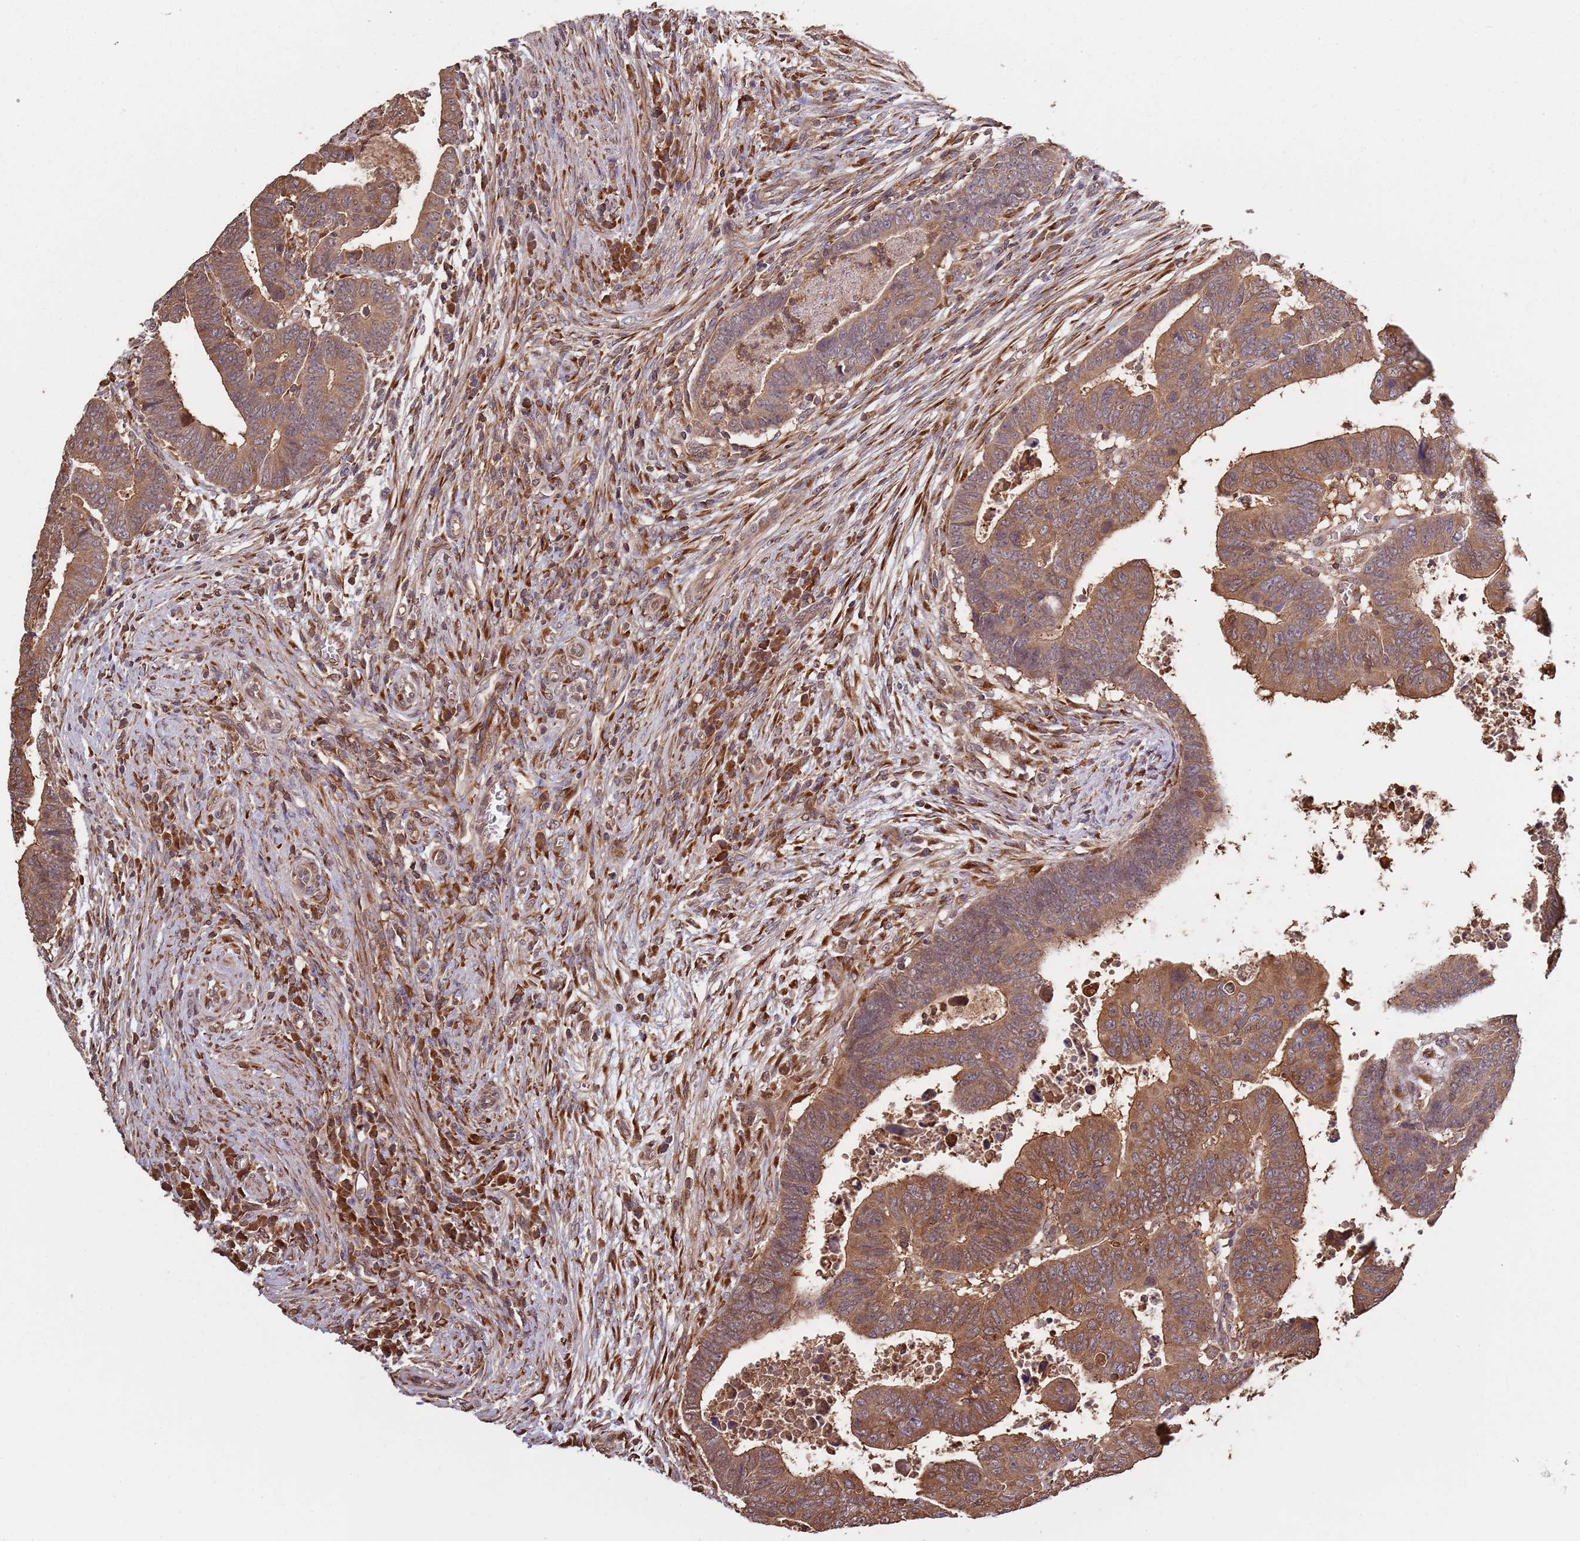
{"staining": {"intensity": "moderate", "quantity": ">75%", "location": "cytoplasmic/membranous"}, "tissue": "colorectal cancer", "cell_type": "Tumor cells", "image_type": "cancer", "snomed": [{"axis": "morphology", "description": "Normal tissue, NOS"}, {"axis": "morphology", "description": "Adenocarcinoma, NOS"}, {"axis": "topography", "description": "Rectum"}], "caption": "Immunohistochemistry of adenocarcinoma (colorectal) reveals medium levels of moderate cytoplasmic/membranous staining in about >75% of tumor cells. The staining is performed using DAB brown chromogen to label protein expression. The nuclei are counter-stained blue using hematoxylin.", "gene": "COG4", "patient": {"sex": "female", "age": 65}}